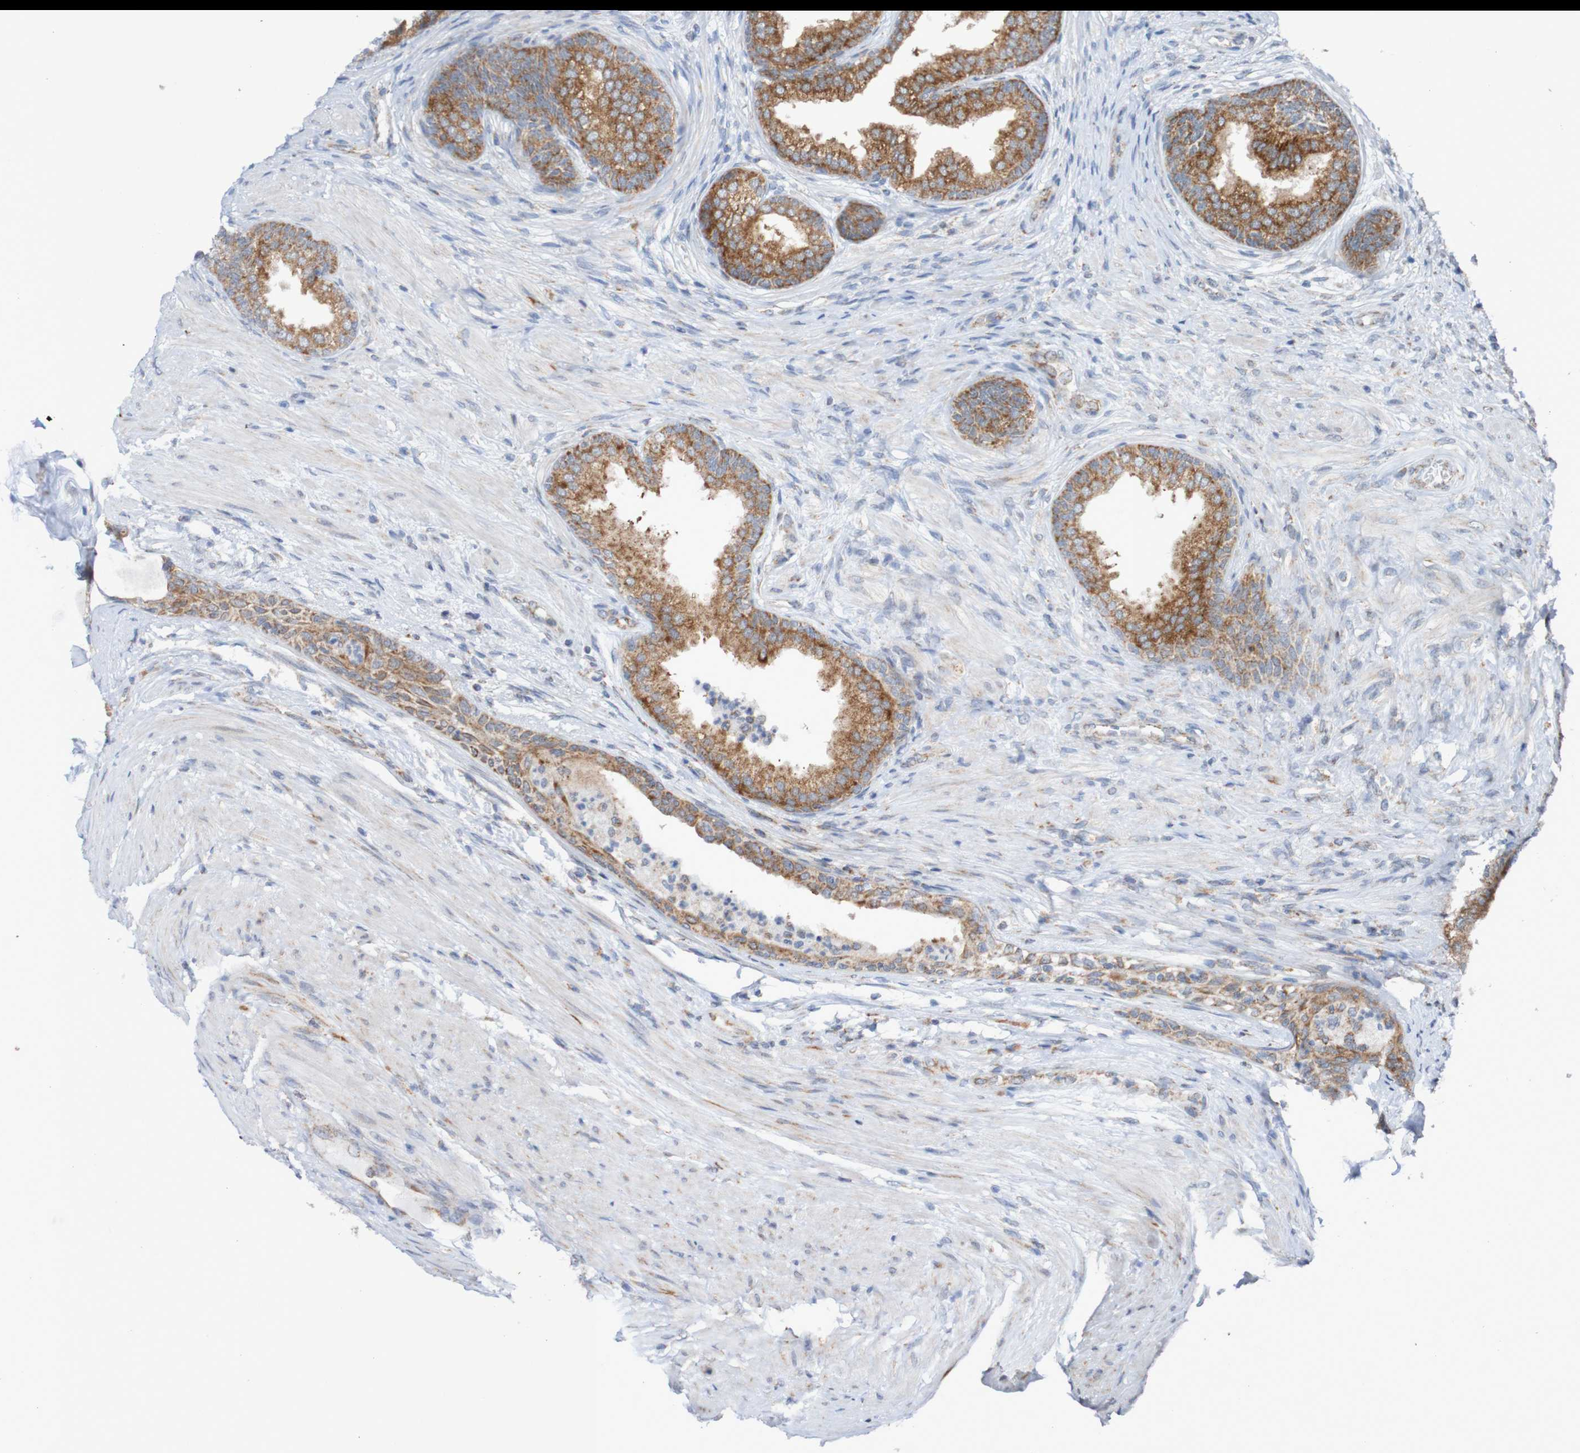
{"staining": {"intensity": "moderate", "quantity": ">75%", "location": "cytoplasmic/membranous"}, "tissue": "prostate", "cell_type": "Glandular cells", "image_type": "normal", "snomed": [{"axis": "morphology", "description": "Normal tissue, NOS"}, {"axis": "topography", "description": "Prostate"}], "caption": "A high-resolution photomicrograph shows IHC staining of unremarkable prostate, which demonstrates moderate cytoplasmic/membranous positivity in approximately >75% of glandular cells.", "gene": "DVL1", "patient": {"sex": "male", "age": 76}}